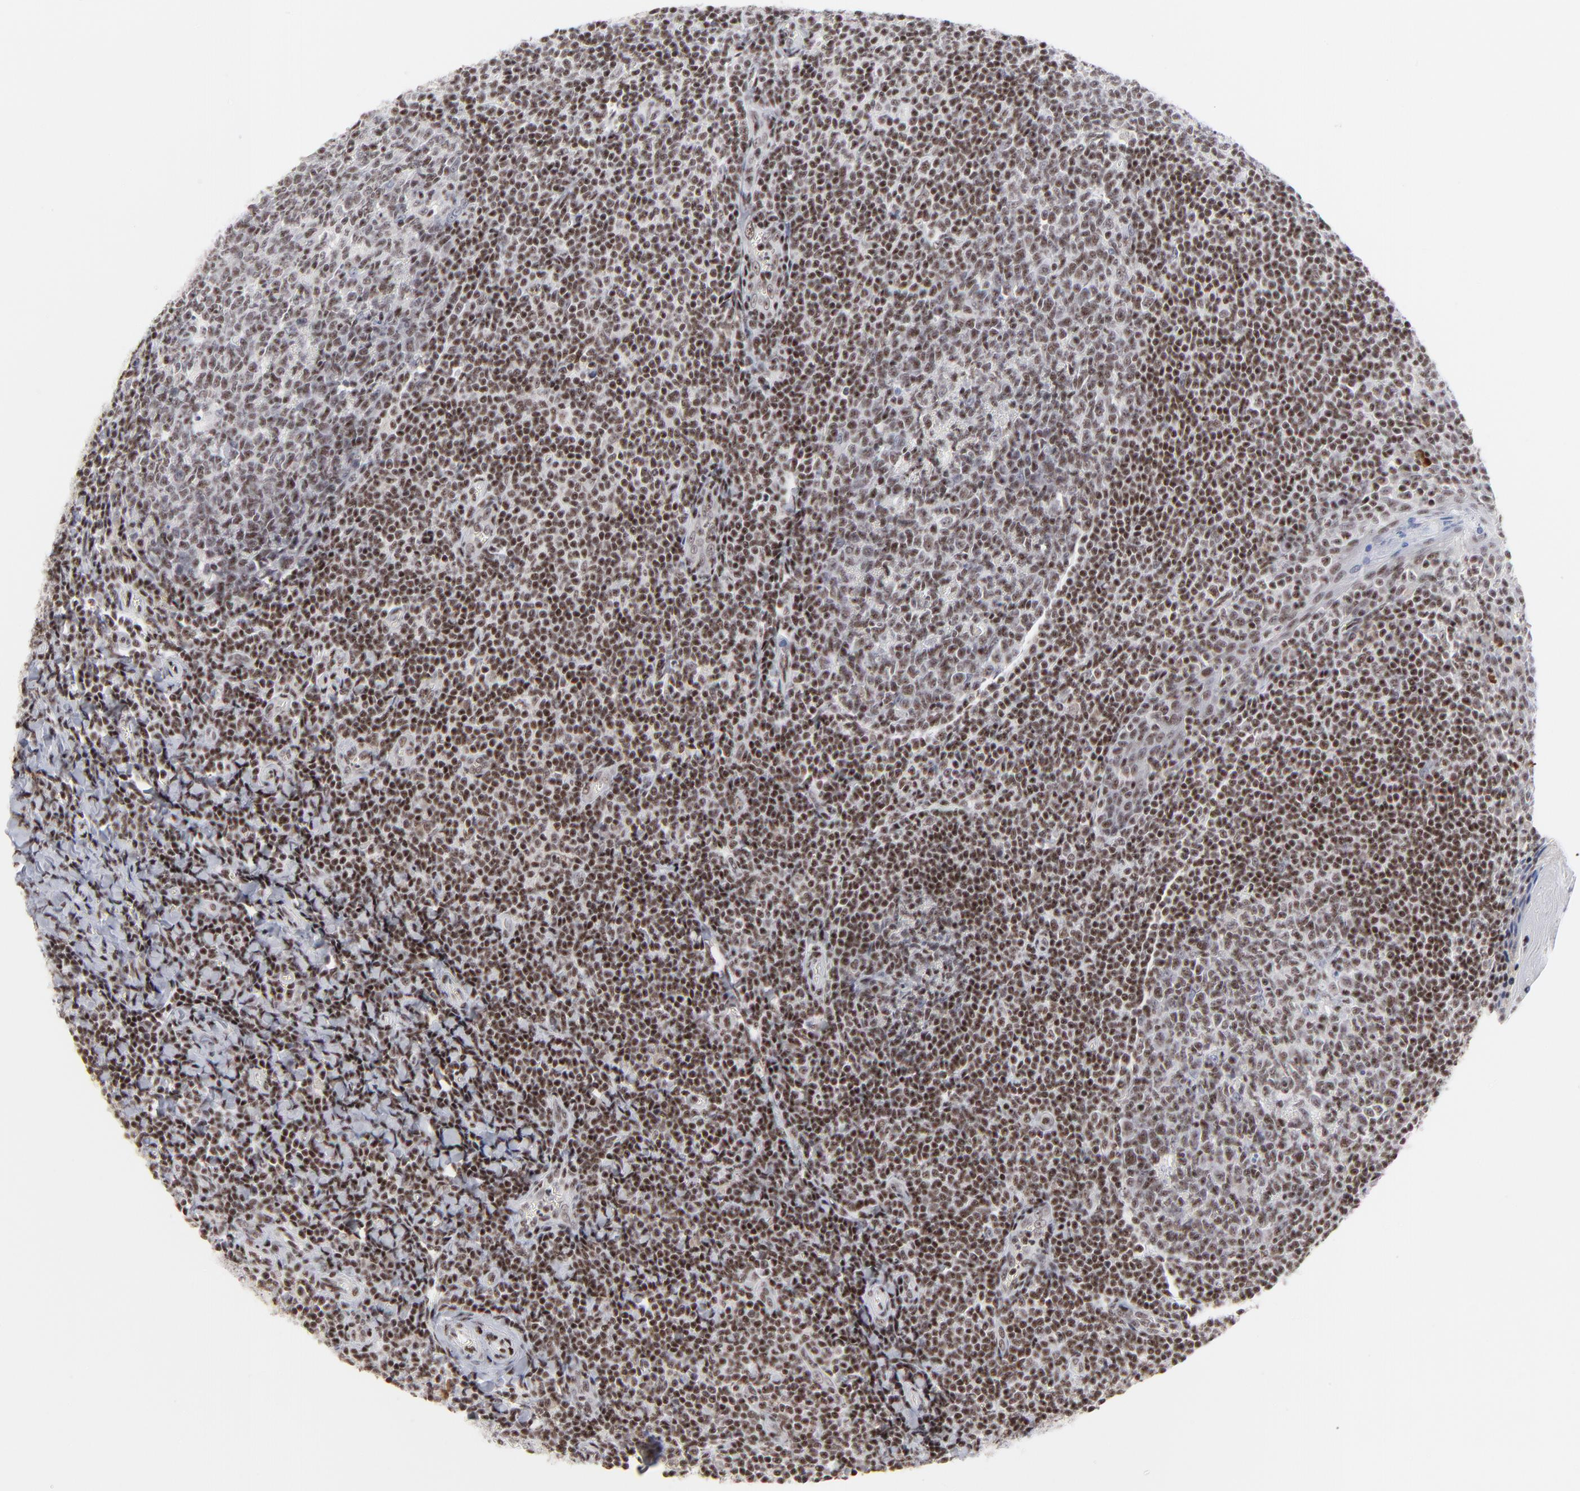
{"staining": {"intensity": "weak", "quantity": ">75%", "location": "nuclear"}, "tissue": "tonsil", "cell_type": "Germinal center cells", "image_type": "normal", "snomed": [{"axis": "morphology", "description": "Normal tissue, NOS"}, {"axis": "topography", "description": "Tonsil"}], "caption": "The photomicrograph displays a brown stain indicating the presence of a protein in the nuclear of germinal center cells in tonsil. (Brightfield microscopy of DAB IHC at high magnification).", "gene": "SP2", "patient": {"sex": "male", "age": 31}}